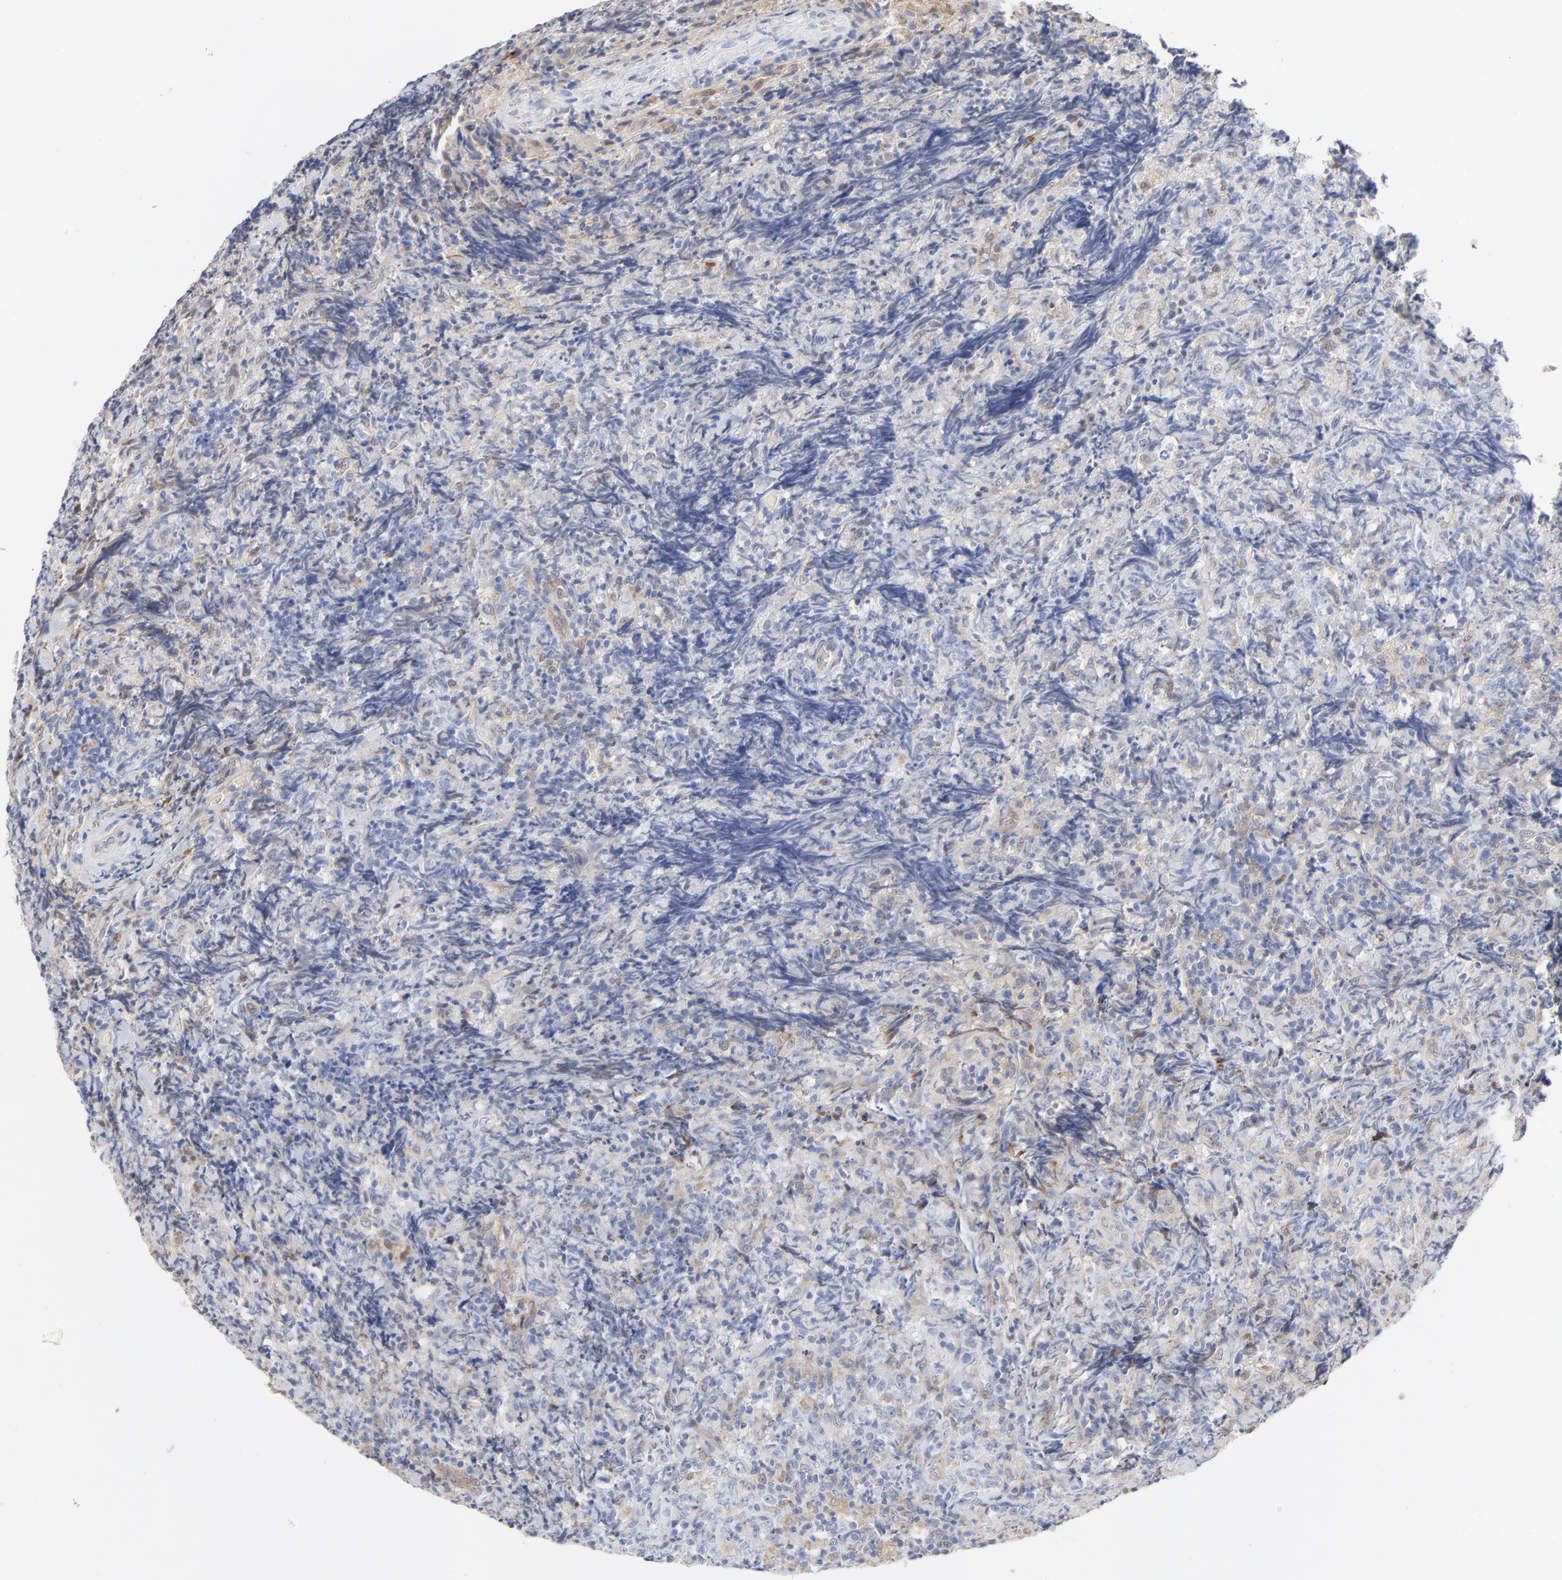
{"staining": {"intensity": "negative", "quantity": "none", "location": "none"}, "tissue": "lymphoma", "cell_type": "Tumor cells", "image_type": "cancer", "snomed": [{"axis": "morphology", "description": "Malignant lymphoma, non-Hodgkin's type, High grade"}, {"axis": "topography", "description": "Tonsil"}], "caption": "A histopathology image of human high-grade malignant lymphoma, non-Hodgkin's type is negative for staining in tumor cells.", "gene": "ARRB1", "patient": {"sex": "female", "age": 36}}